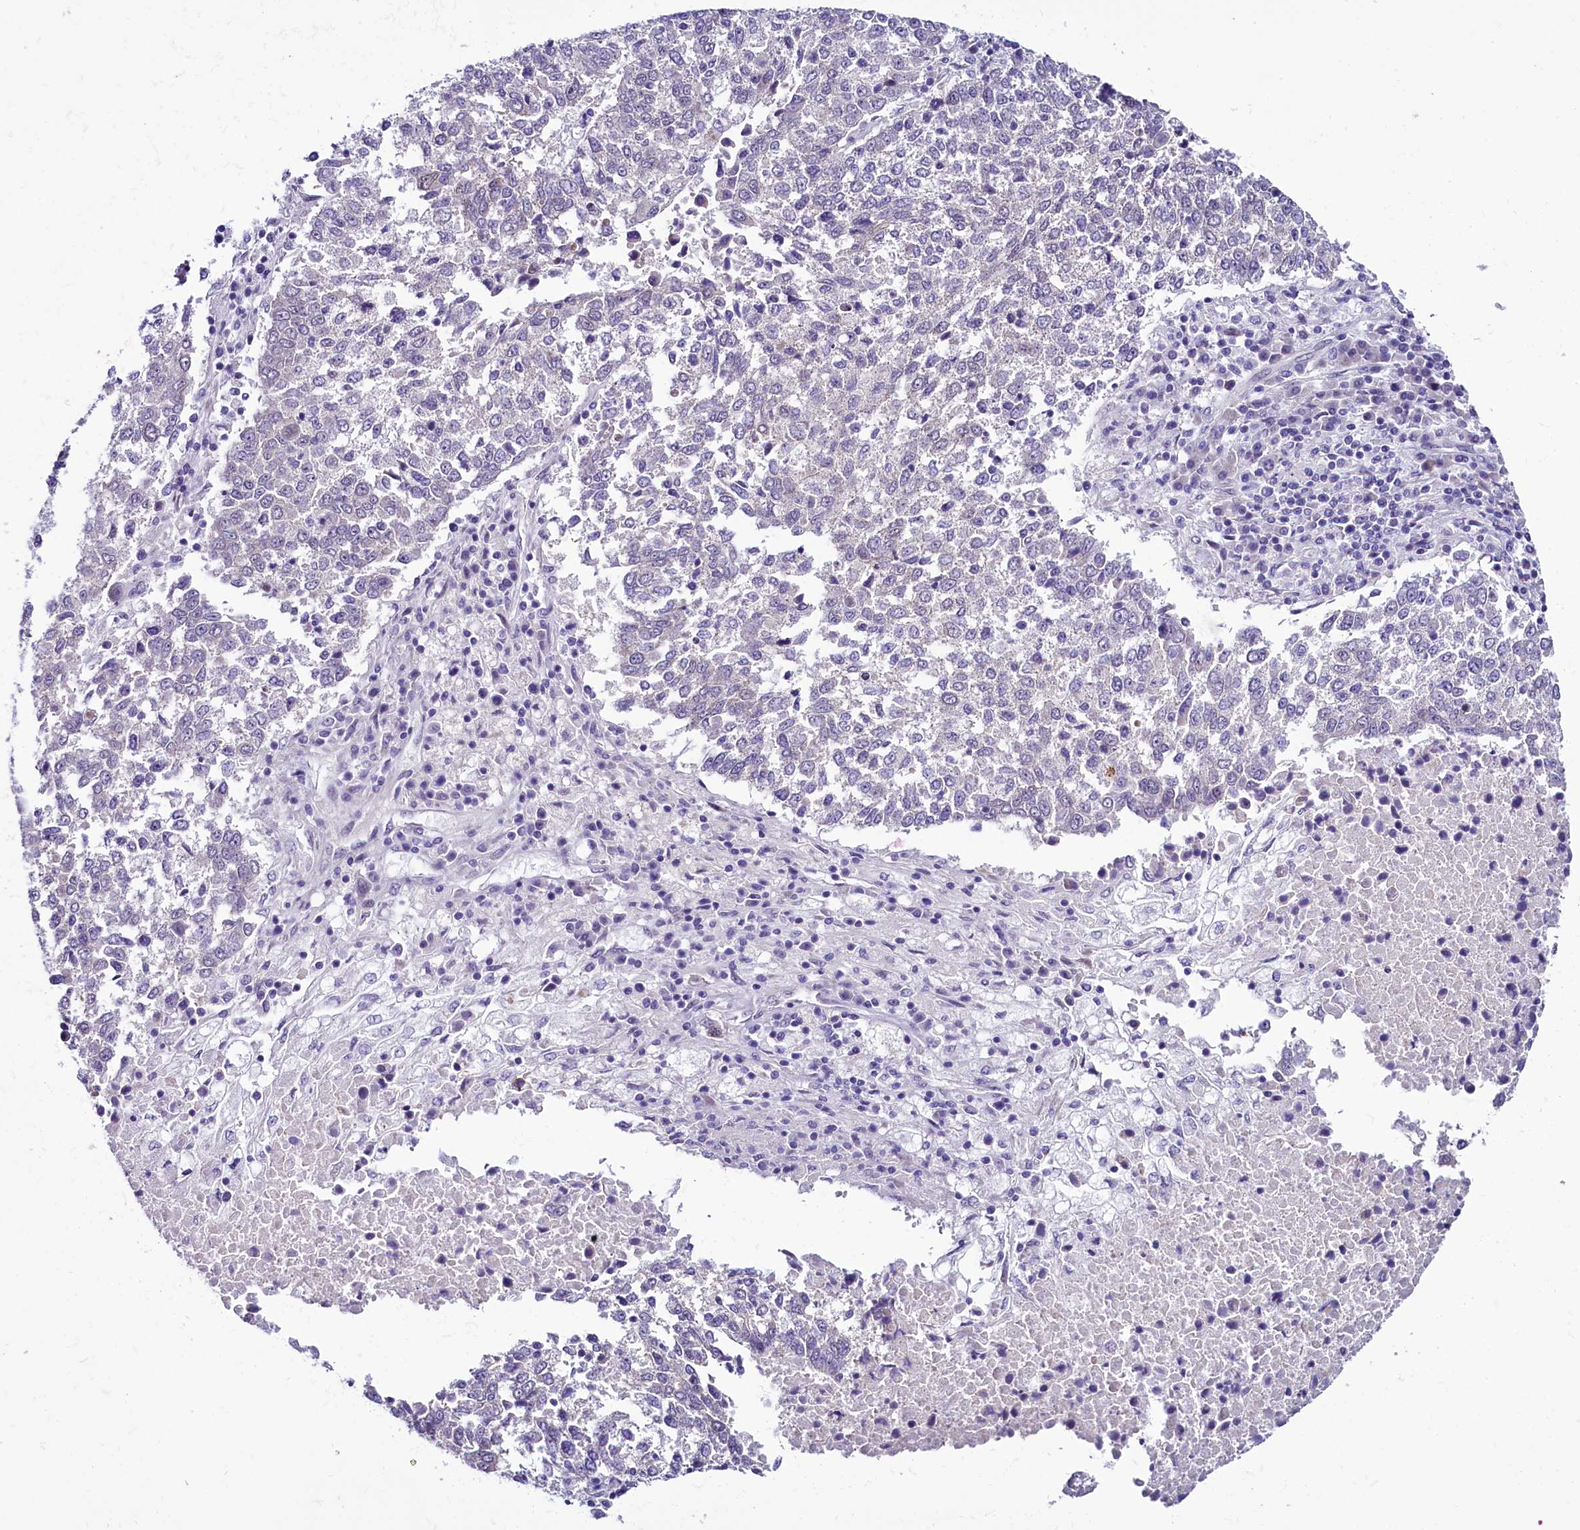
{"staining": {"intensity": "negative", "quantity": "none", "location": "none"}, "tissue": "lung cancer", "cell_type": "Tumor cells", "image_type": "cancer", "snomed": [{"axis": "morphology", "description": "Squamous cell carcinoma, NOS"}, {"axis": "topography", "description": "Lung"}], "caption": "High magnification brightfield microscopy of squamous cell carcinoma (lung) stained with DAB (brown) and counterstained with hematoxylin (blue): tumor cells show no significant positivity. The staining is performed using DAB brown chromogen with nuclei counter-stained in using hematoxylin.", "gene": "CCDC106", "patient": {"sex": "male", "age": 73}}